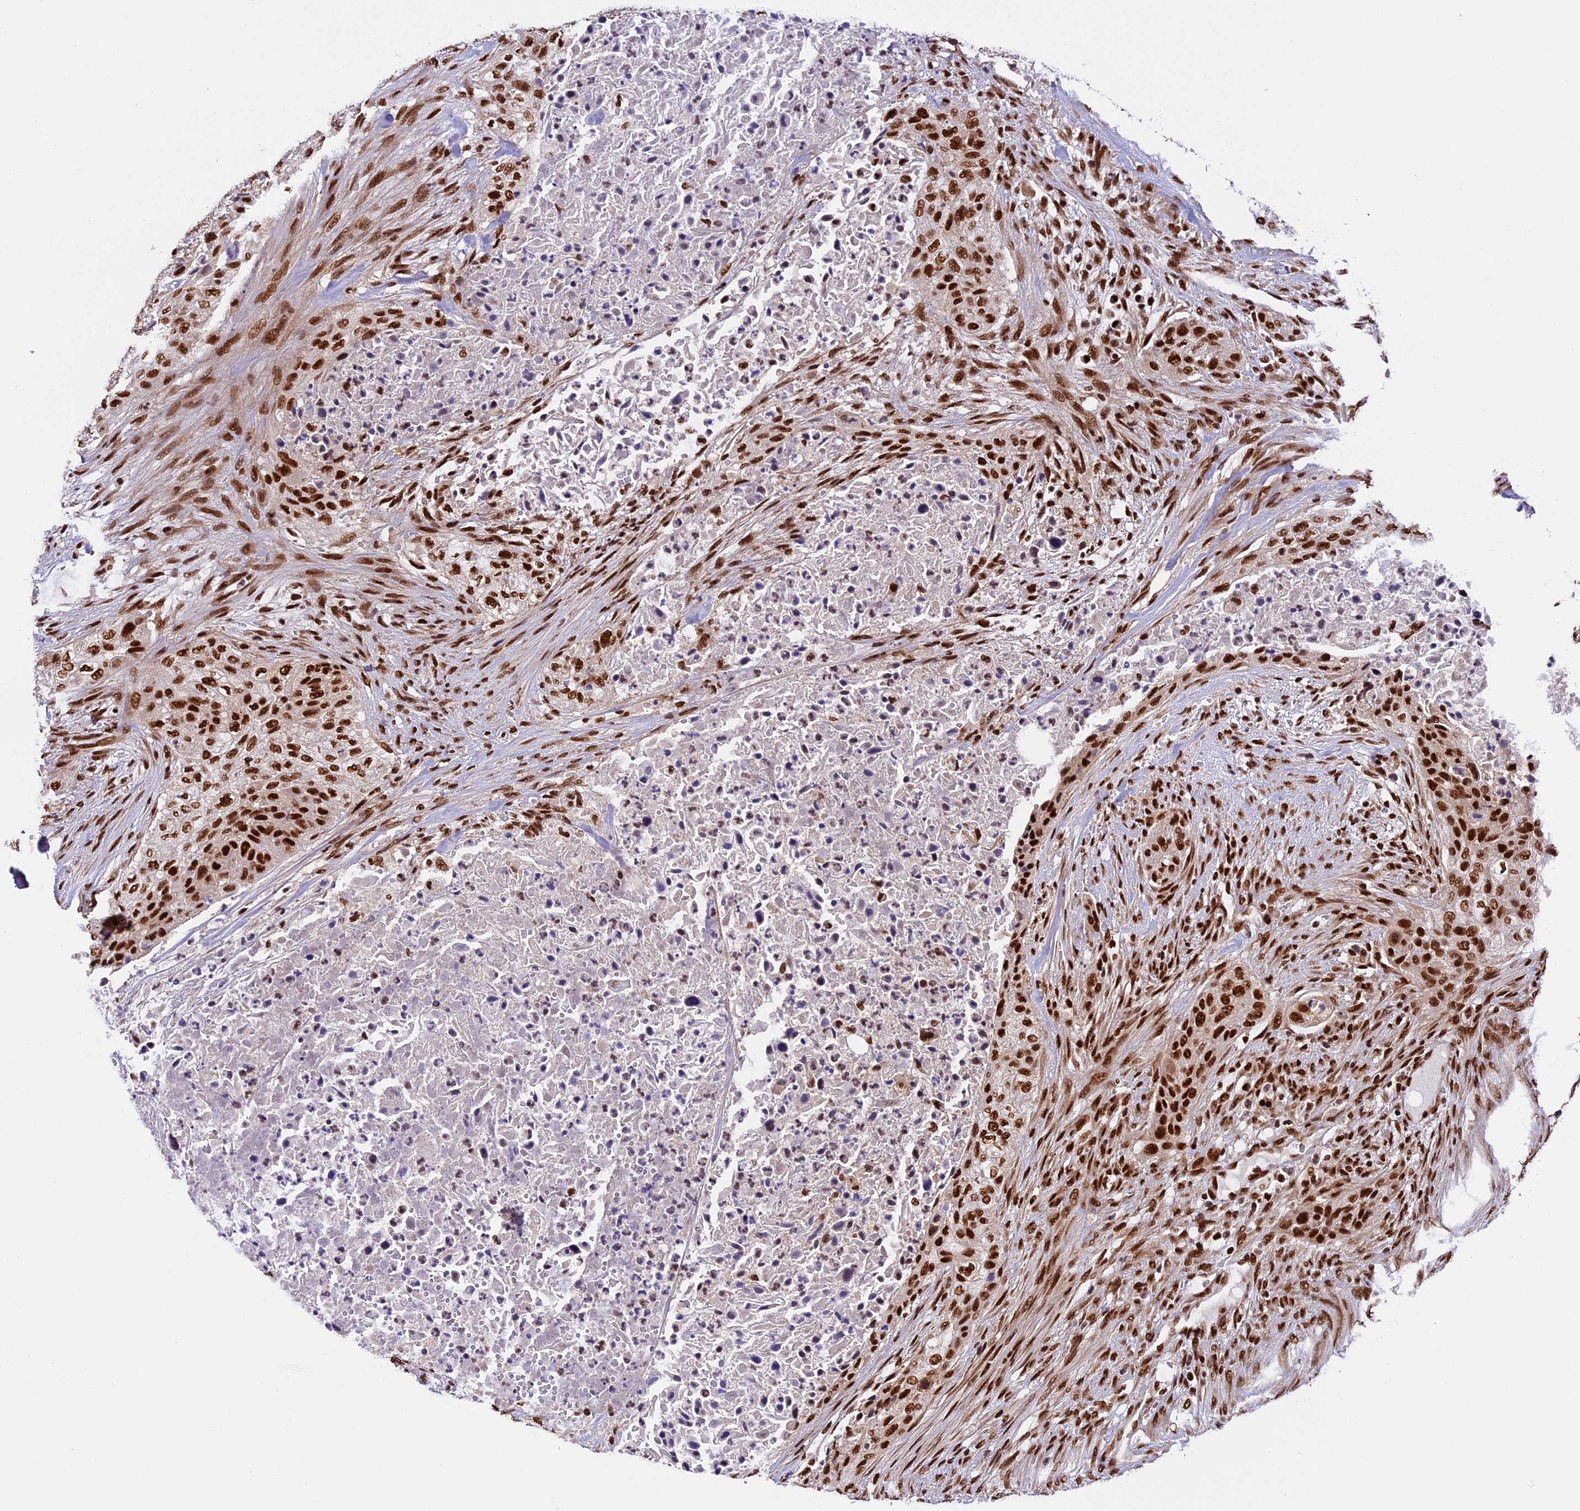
{"staining": {"intensity": "strong", "quantity": ">75%", "location": "nuclear"}, "tissue": "urothelial cancer", "cell_type": "Tumor cells", "image_type": "cancer", "snomed": [{"axis": "morphology", "description": "Urothelial carcinoma, High grade"}, {"axis": "topography", "description": "Urinary bladder"}], "caption": "Protein analysis of high-grade urothelial carcinoma tissue displays strong nuclear expression in approximately >75% of tumor cells.", "gene": "RAMAC", "patient": {"sex": "male", "age": 35}}